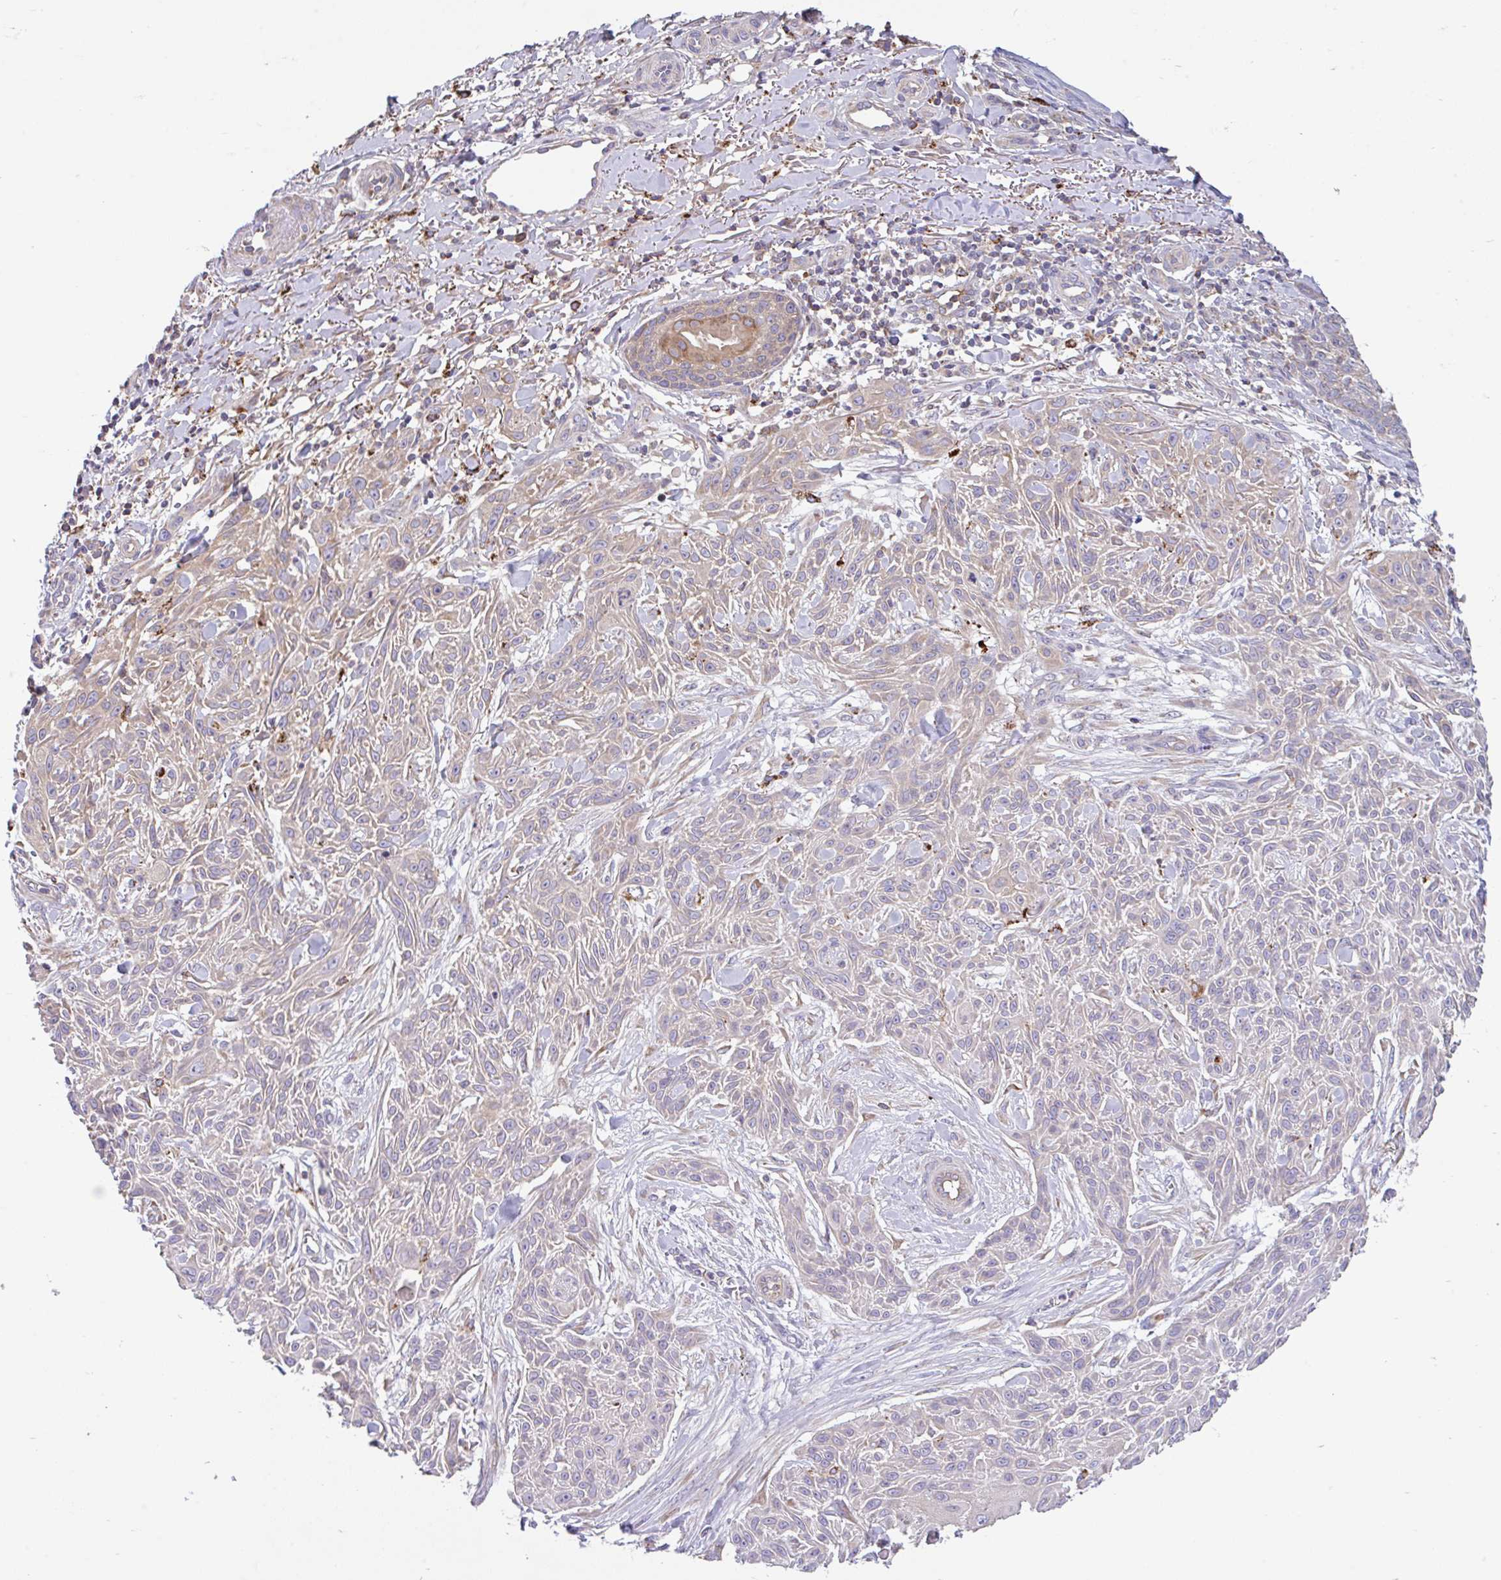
{"staining": {"intensity": "negative", "quantity": "none", "location": "none"}, "tissue": "skin cancer", "cell_type": "Tumor cells", "image_type": "cancer", "snomed": [{"axis": "morphology", "description": "Squamous cell carcinoma, NOS"}, {"axis": "topography", "description": "Skin"}], "caption": "Immunohistochemistry (IHC) micrograph of human skin cancer stained for a protein (brown), which demonstrates no staining in tumor cells.", "gene": "RALBP1", "patient": {"sex": "male", "age": 86}}